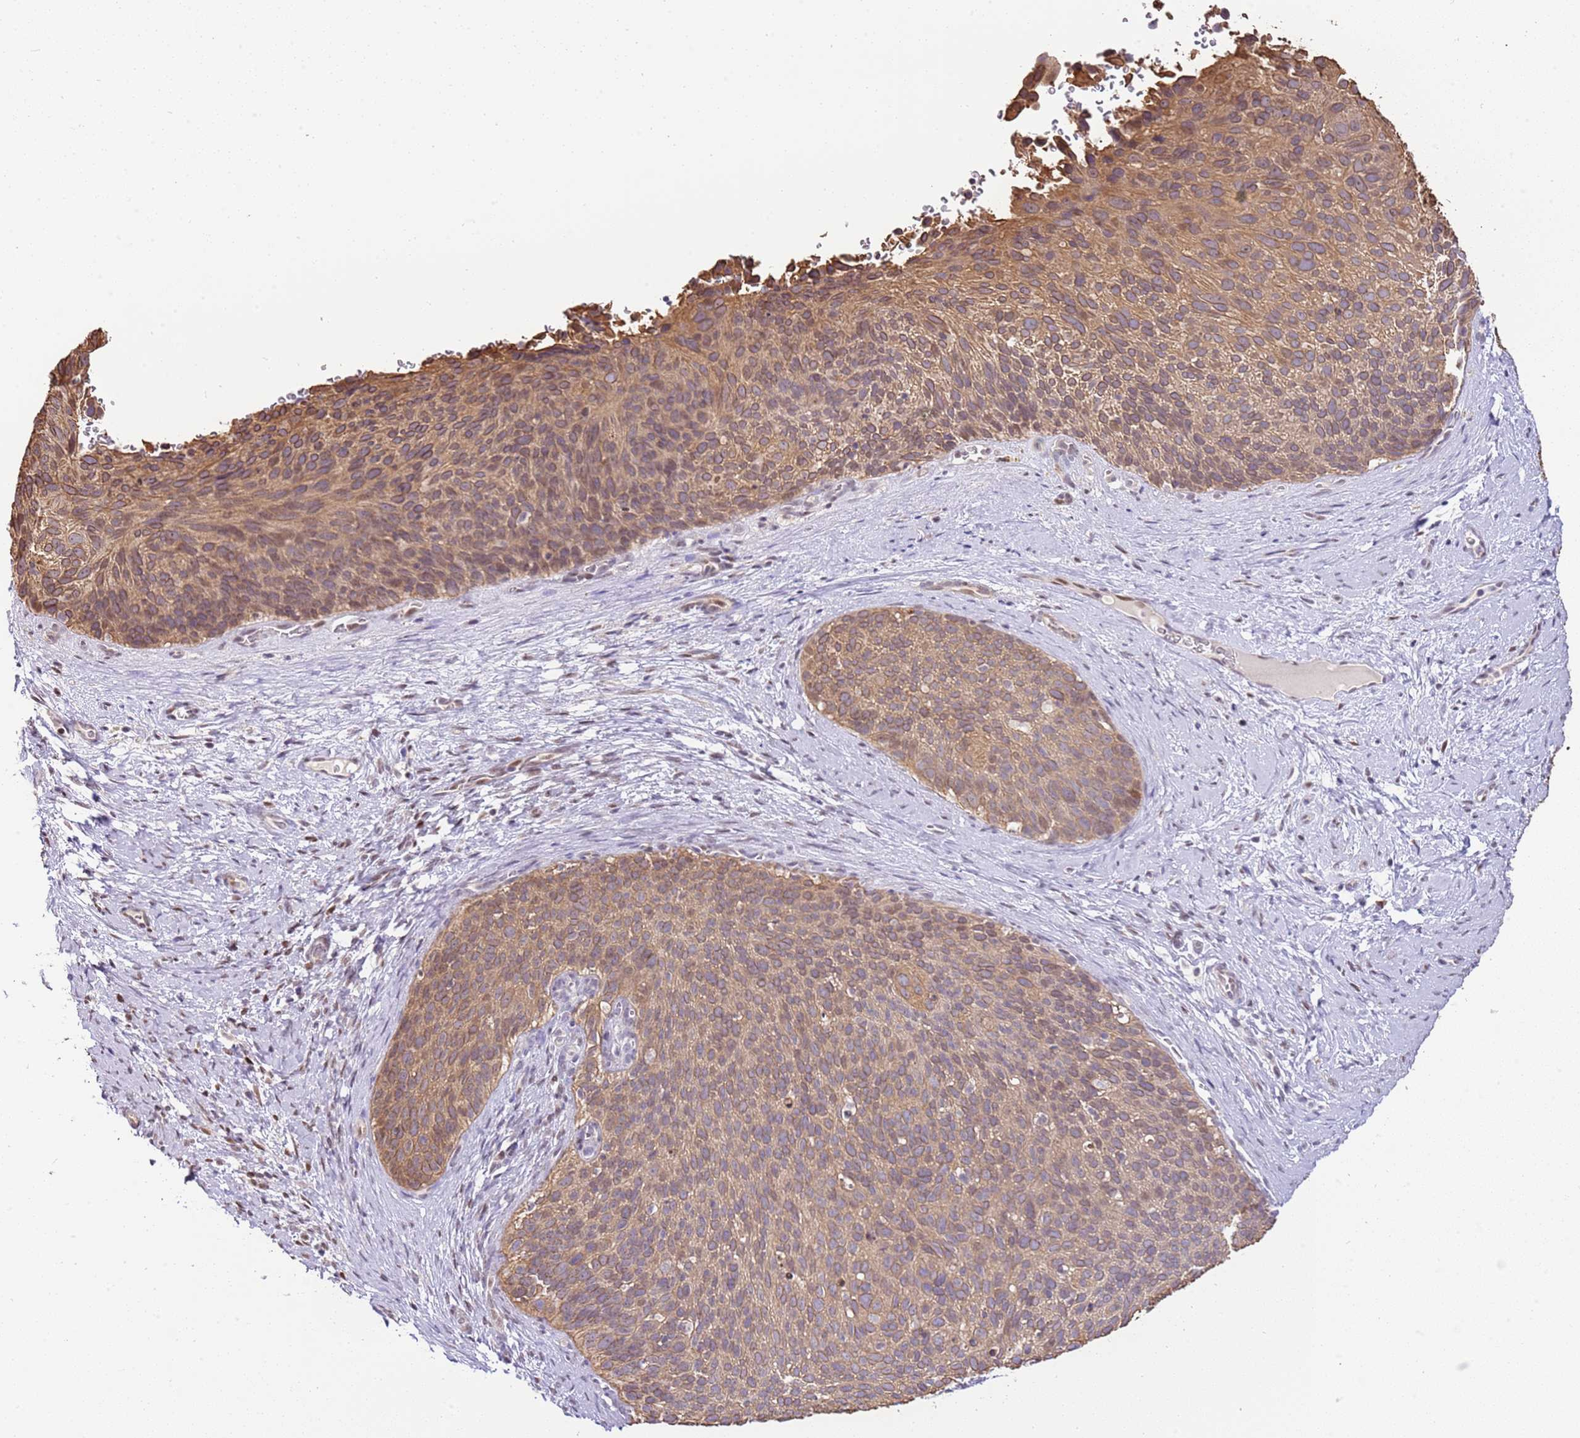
{"staining": {"intensity": "moderate", "quantity": ">75%", "location": "cytoplasmic/membranous"}, "tissue": "cervical cancer", "cell_type": "Tumor cells", "image_type": "cancer", "snomed": [{"axis": "morphology", "description": "Squamous cell carcinoma, NOS"}, {"axis": "topography", "description": "Cervix"}], "caption": "Cervical cancer (squamous cell carcinoma) stained with DAB immunohistochemistry reveals medium levels of moderate cytoplasmic/membranous expression in approximately >75% of tumor cells. The protein is stained brown, and the nuclei are stained in blue (DAB IHC with brightfield microscopy, high magnification).", "gene": "RFK", "patient": {"sex": "female", "age": 80}}